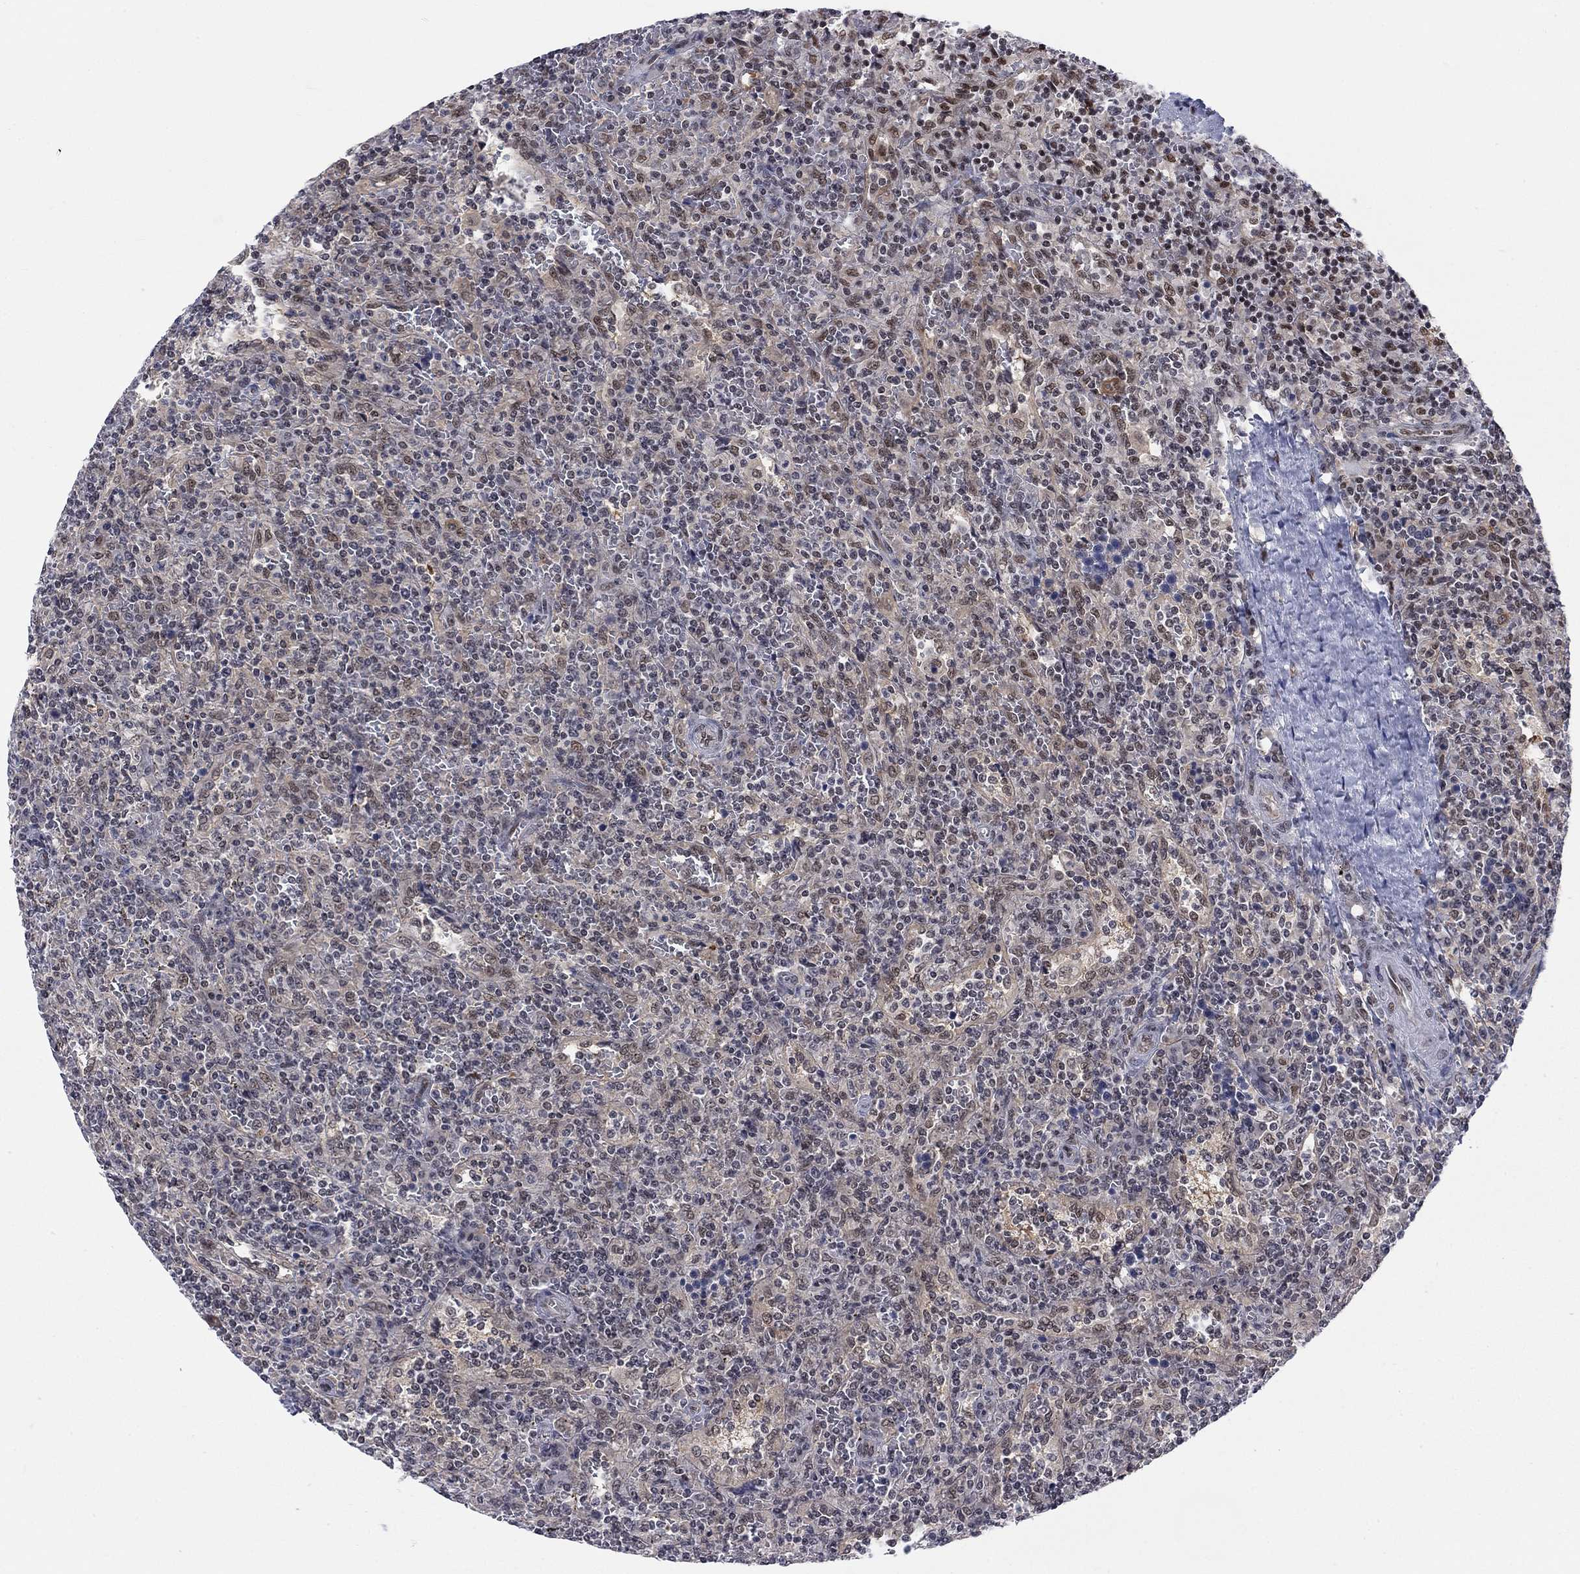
{"staining": {"intensity": "negative", "quantity": "none", "location": "none"}, "tissue": "lymphoma", "cell_type": "Tumor cells", "image_type": "cancer", "snomed": [{"axis": "morphology", "description": "Malignant lymphoma, non-Hodgkin's type, Low grade"}, {"axis": "topography", "description": "Spleen"}], "caption": "This is an immunohistochemistry (IHC) photomicrograph of lymphoma. There is no staining in tumor cells.", "gene": "FYTTD1", "patient": {"sex": "male", "age": 62}}